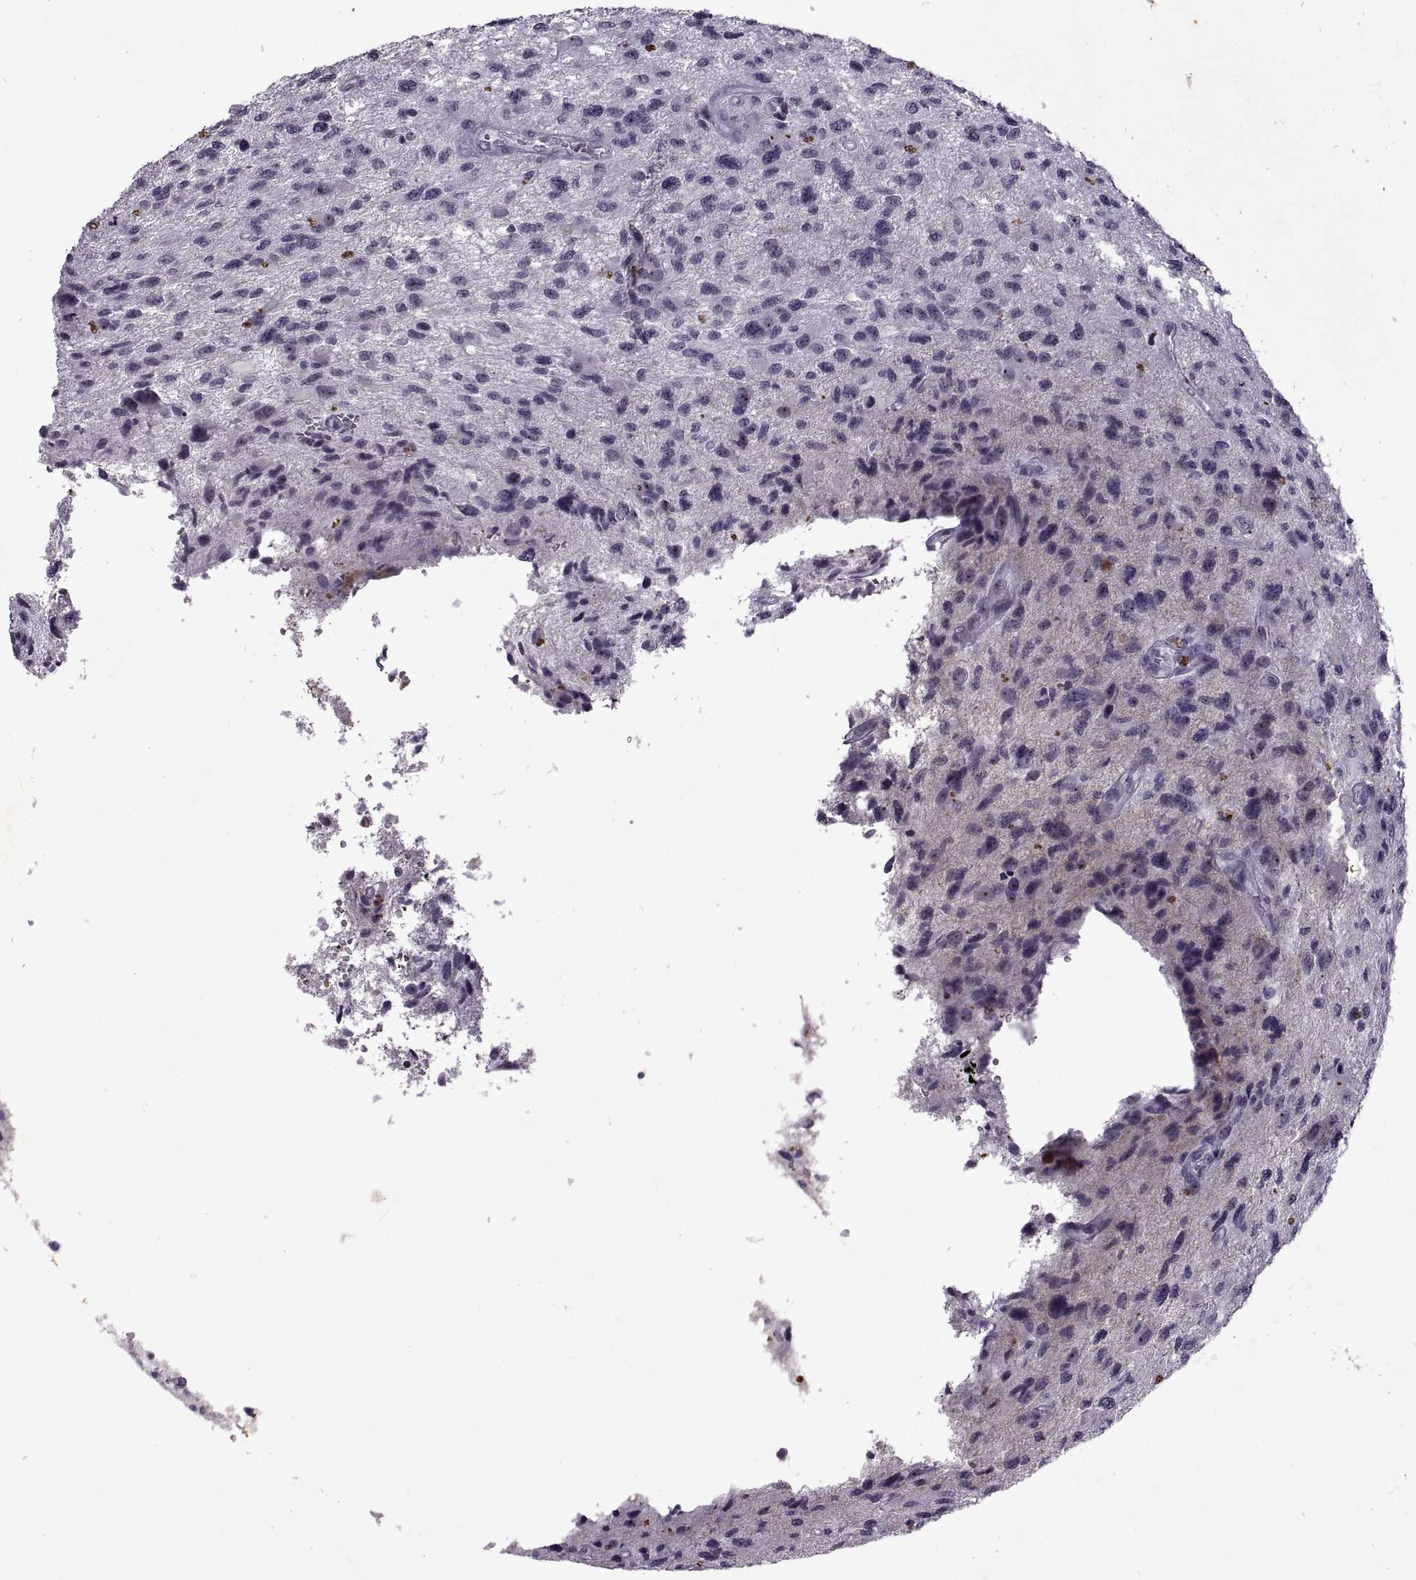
{"staining": {"intensity": "negative", "quantity": "none", "location": "none"}, "tissue": "glioma", "cell_type": "Tumor cells", "image_type": "cancer", "snomed": [{"axis": "morphology", "description": "Glioma, malignant, NOS"}, {"axis": "morphology", "description": "Glioma, malignant, High grade"}, {"axis": "topography", "description": "Brain"}], "caption": "Protein analysis of glioma displays no significant staining in tumor cells.", "gene": "SINHCAF", "patient": {"sex": "female", "age": 71}}